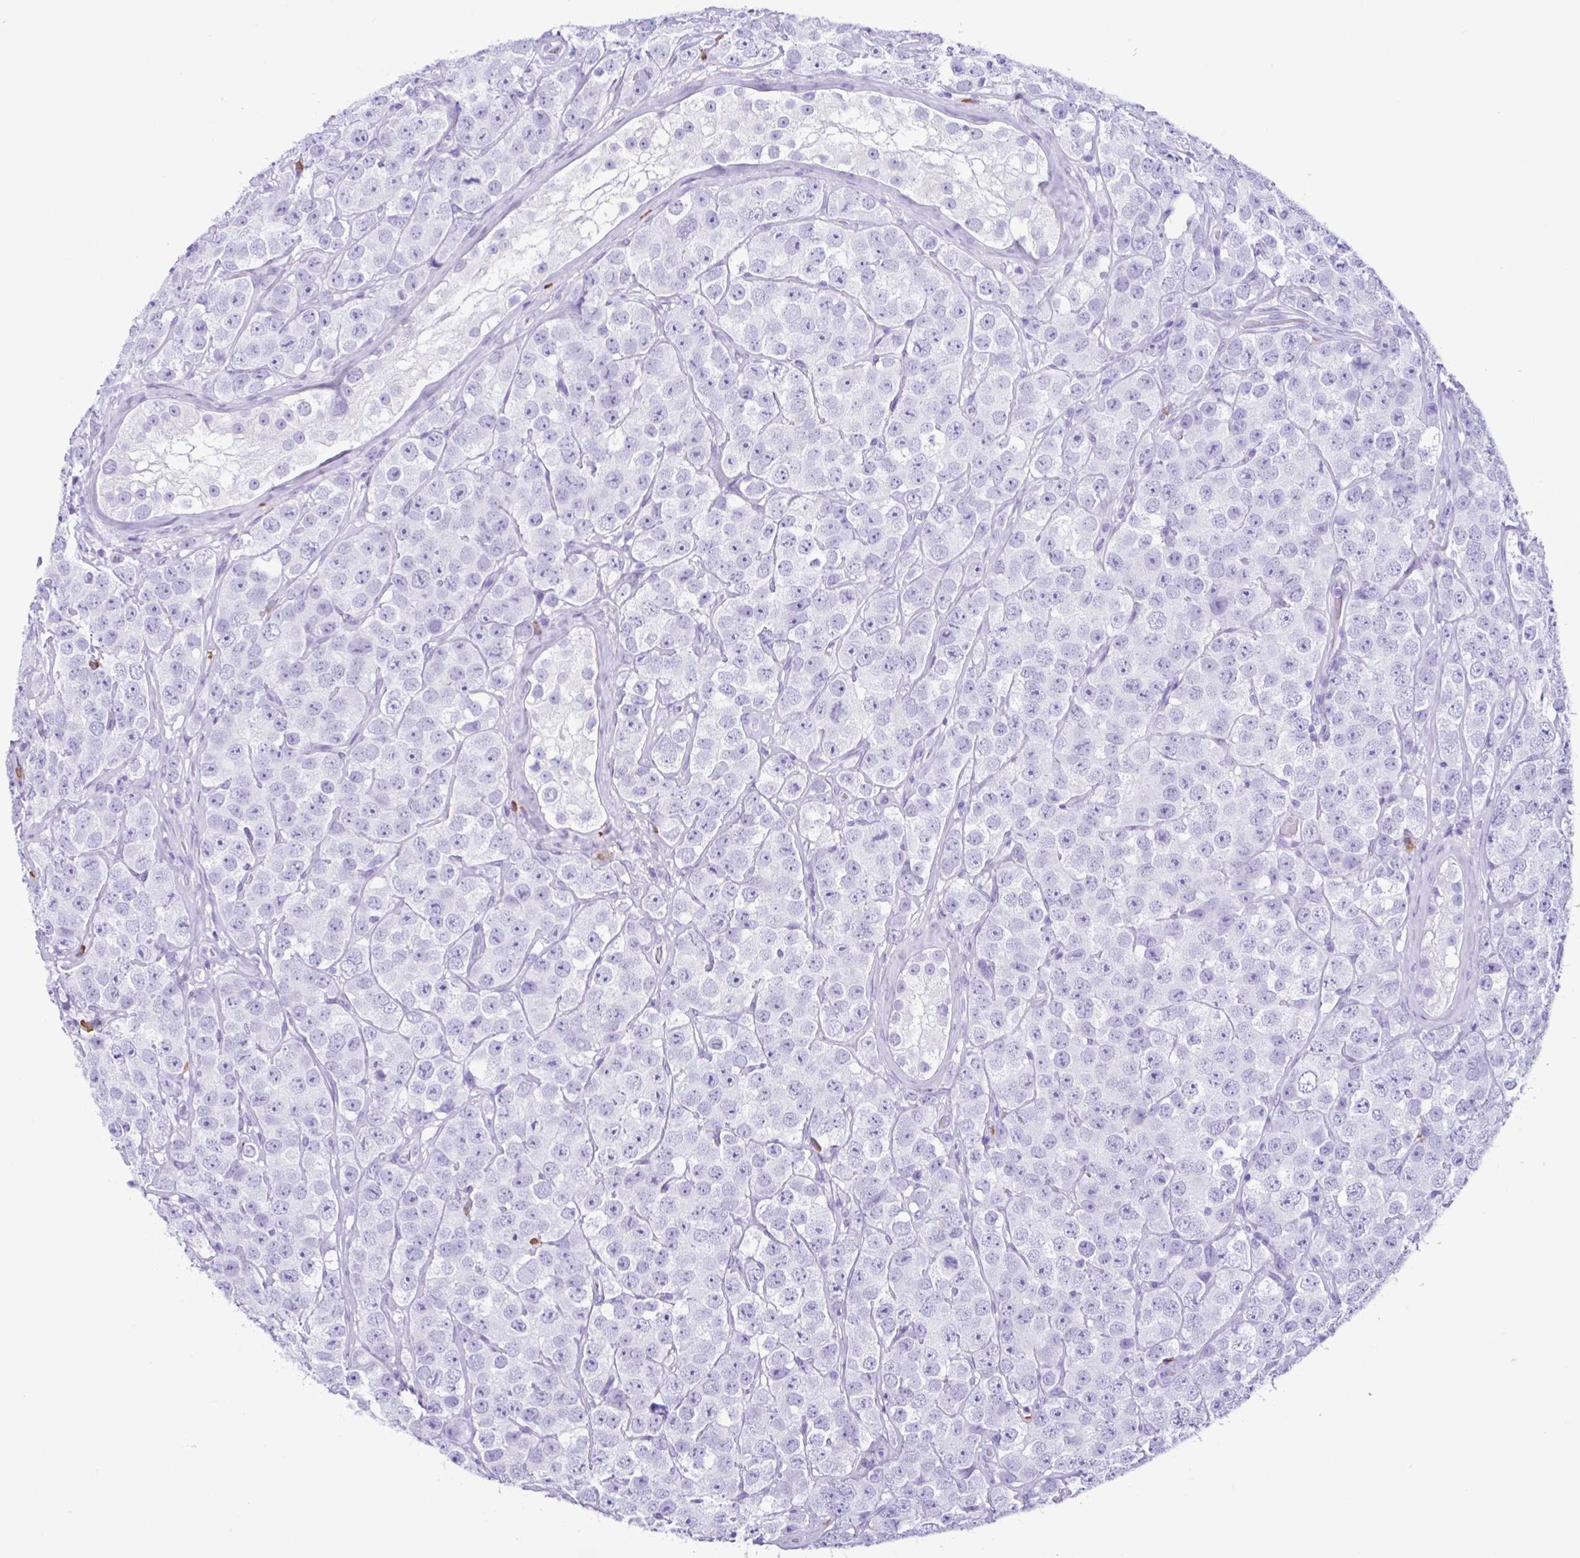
{"staining": {"intensity": "negative", "quantity": "none", "location": "none"}, "tissue": "testis cancer", "cell_type": "Tumor cells", "image_type": "cancer", "snomed": [{"axis": "morphology", "description": "Seminoma, NOS"}, {"axis": "topography", "description": "Testis"}], "caption": "Tumor cells are negative for brown protein staining in testis seminoma. Nuclei are stained in blue.", "gene": "PIGF", "patient": {"sex": "male", "age": 28}}